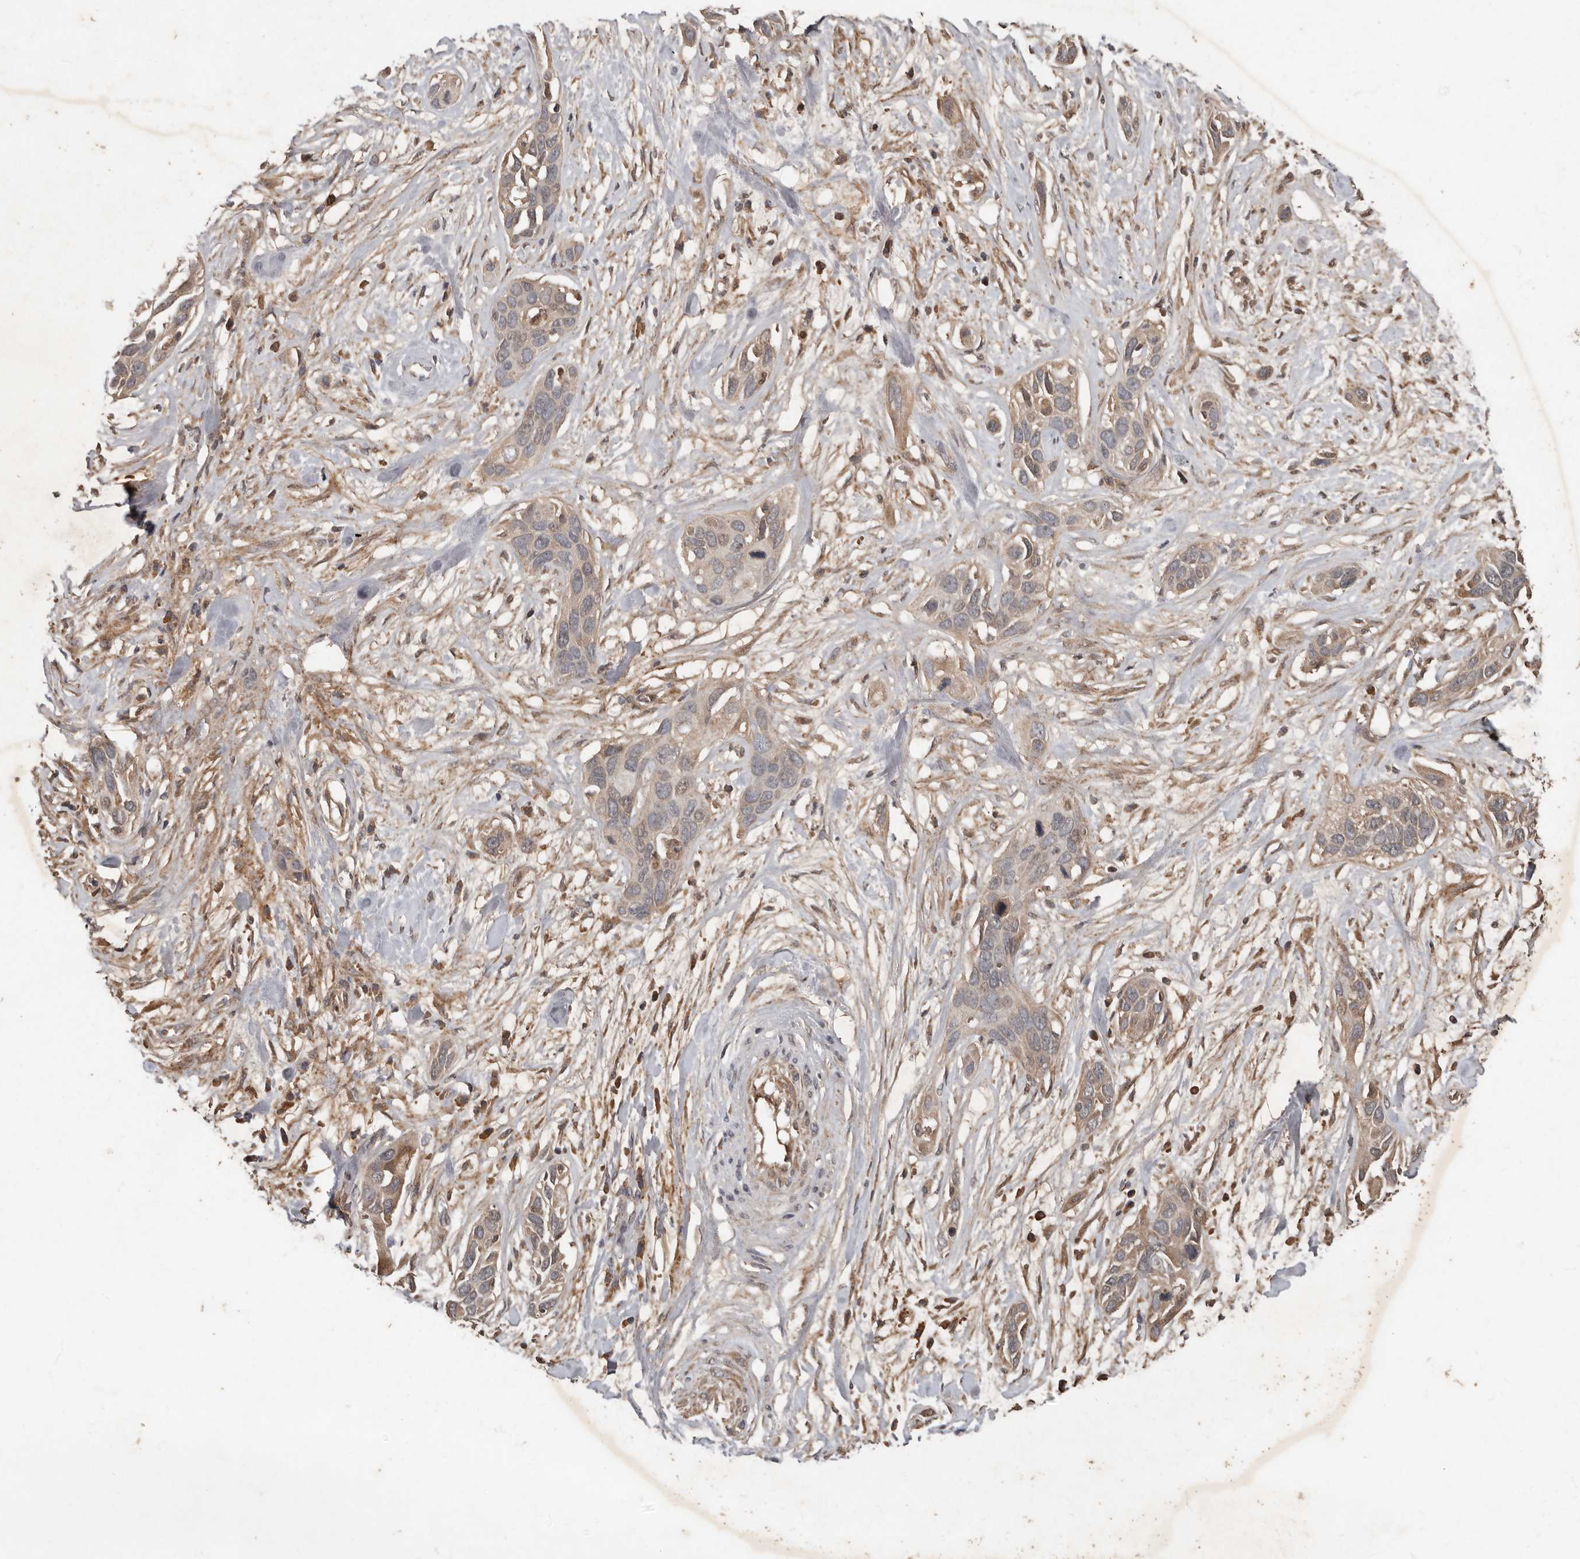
{"staining": {"intensity": "weak", "quantity": "<25%", "location": "cytoplasmic/membranous"}, "tissue": "pancreatic cancer", "cell_type": "Tumor cells", "image_type": "cancer", "snomed": [{"axis": "morphology", "description": "Adenocarcinoma, NOS"}, {"axis": "topography", "description": "Pancreas"}], "caption": "Tumor cells show no significant protein staining in pancreatic cancer.", "gene": "KIF26B", "patient": {"sex": "female", "age": 60}}